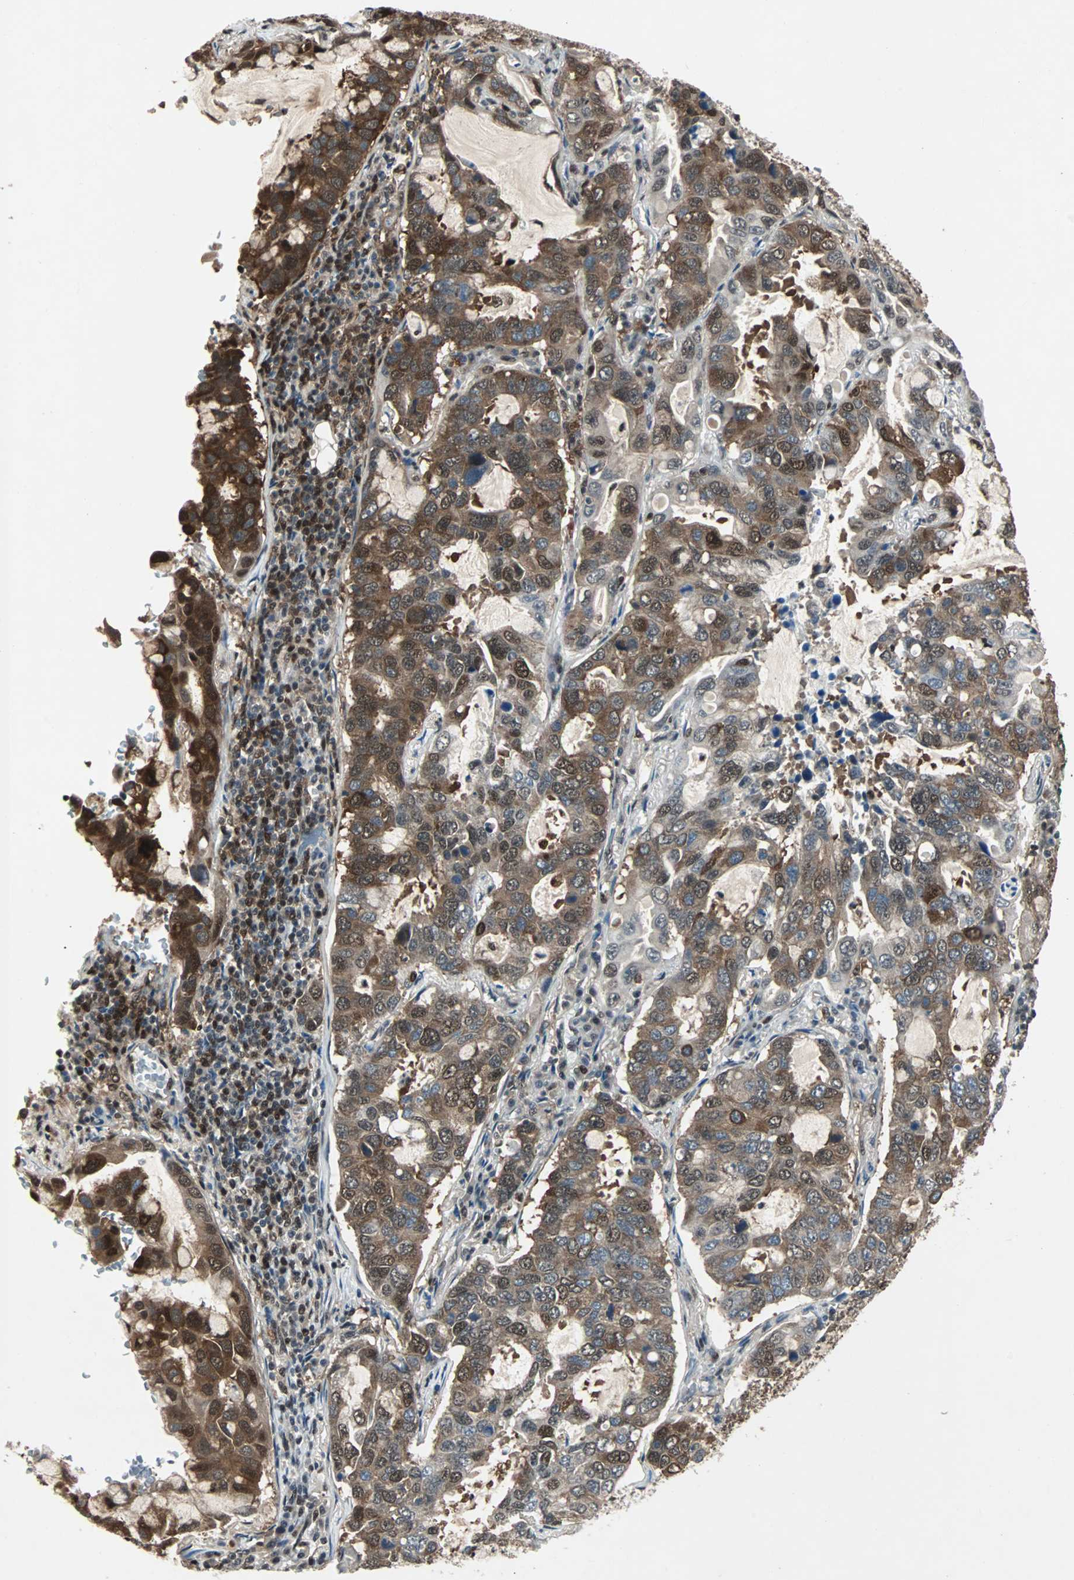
{"staining": {"intensity": "strong", "quantity": ">75%", "location": "cytoplasmic/membranous,nuclear"}, "tissue": "lung cancer", "cell_type": "Tumor cells", "image_type": "cancer", "snomed": [{"axis": "morphology", "description": "Adenocarcinoma, NOS"}, {"axis": "topography", "description": "Lung"}], "caption": "Lung cancer (adenocarcinoma) tissue displays strong cytoplasmic/membranous and nuclear positivity in approximately >75% of tumor cells, visualized by immunohistochemistry.", "gene": "ACLY", "patient": {"sex": "male", "age": 64}}